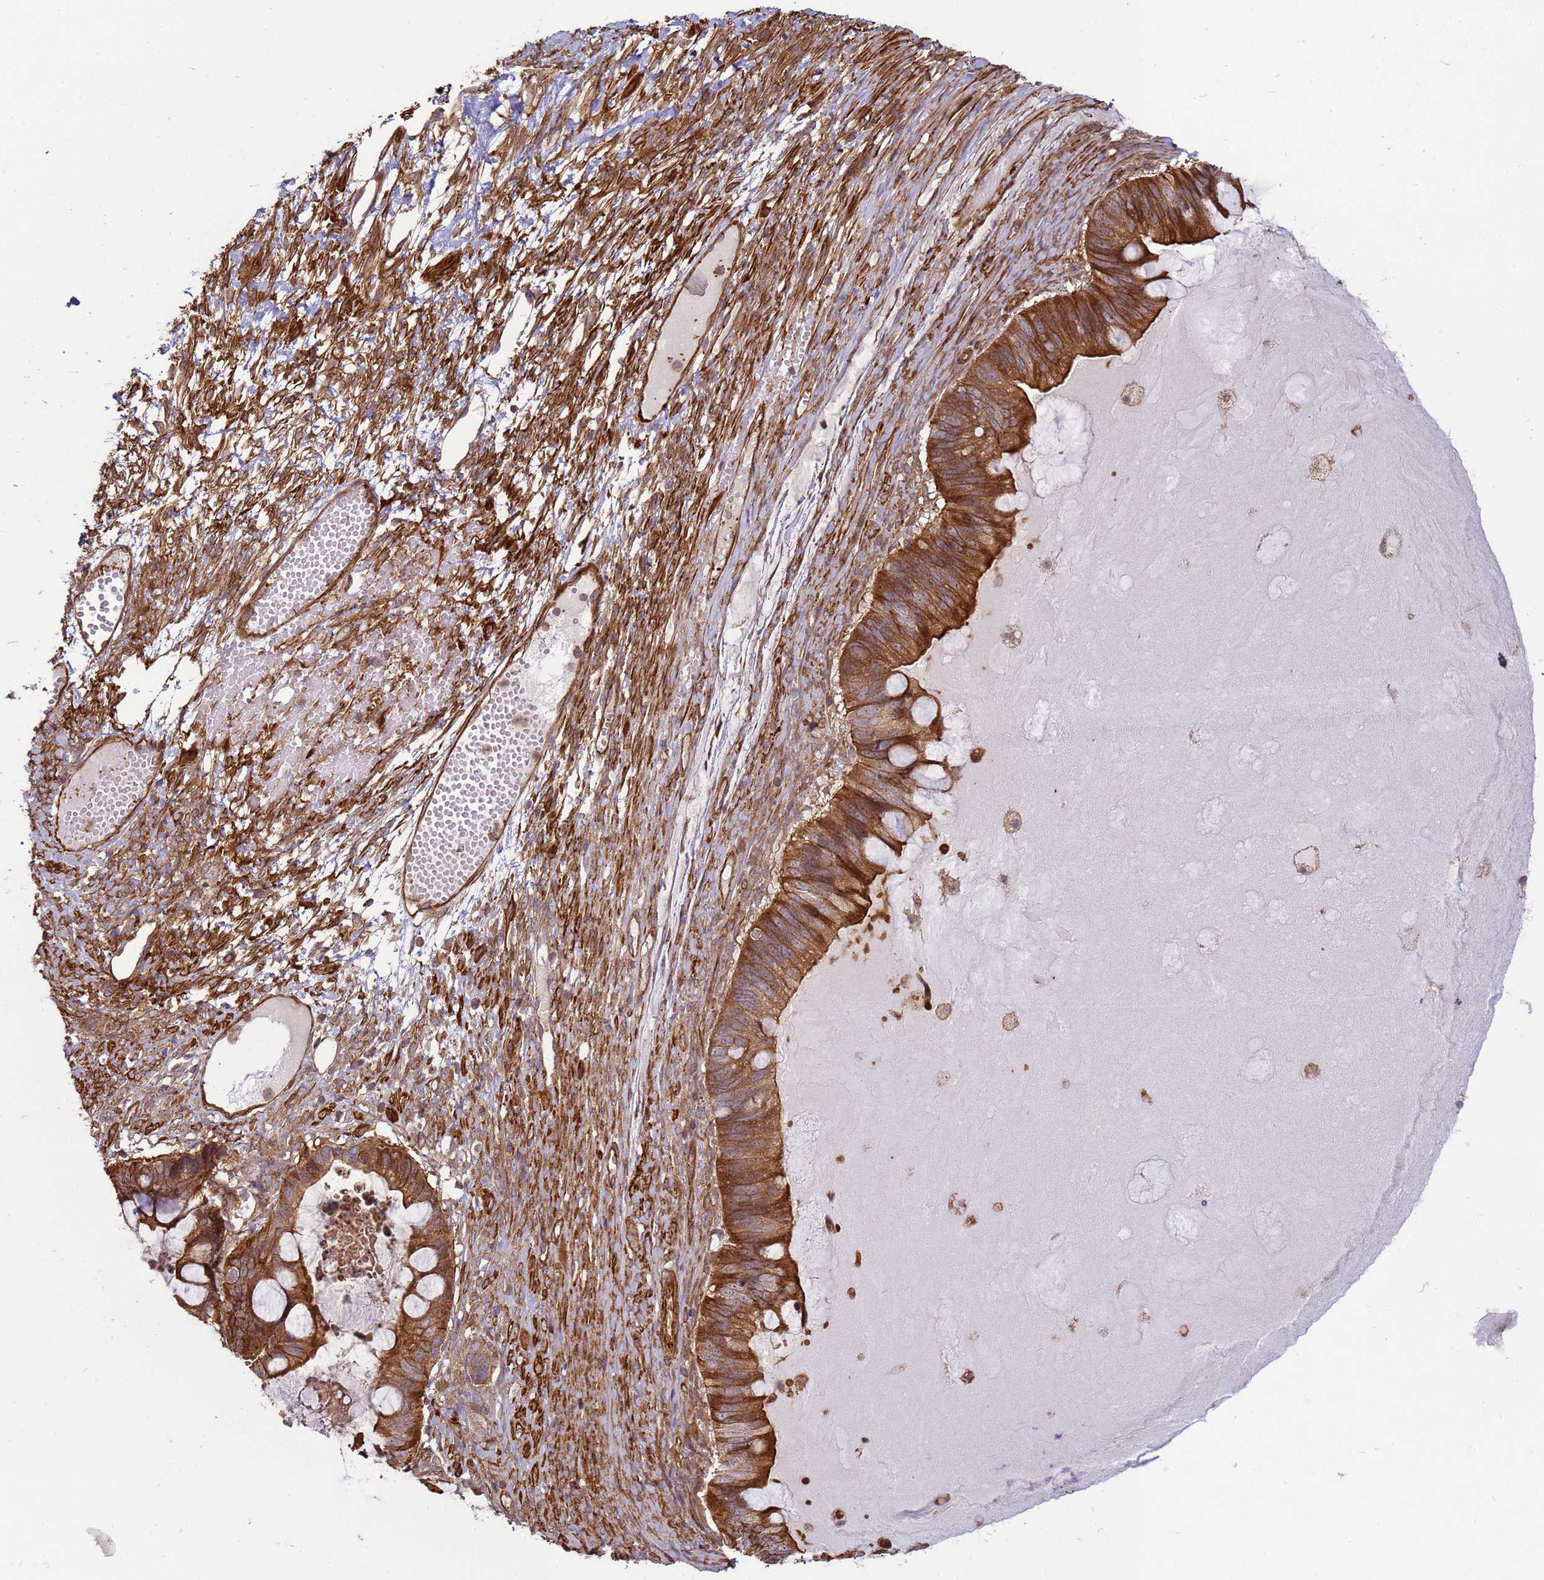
{"staining": {"intensity": "strong", "quantity": ">75%", "location": "cytoplasmic/membranous"}, "tissue": "ovarian cancer", "cell_type": "Tumor cells", "image_type": "cancer", "snomed": [{"axis": "morphology", "description": "Cystadenocarcinoma, mucinous, NOS"}, {"axis": "topography", "description": "Ovary"}], "caption": "This image reveals immunohistochemistry staining of mucinous cystadenocarcinoma (ovarian), with high strong cytoplasmic/membranous expression in about >75% of tumor cells.", "gene": "CNOT1", "patient": {"sex": "female", "age": 61}}